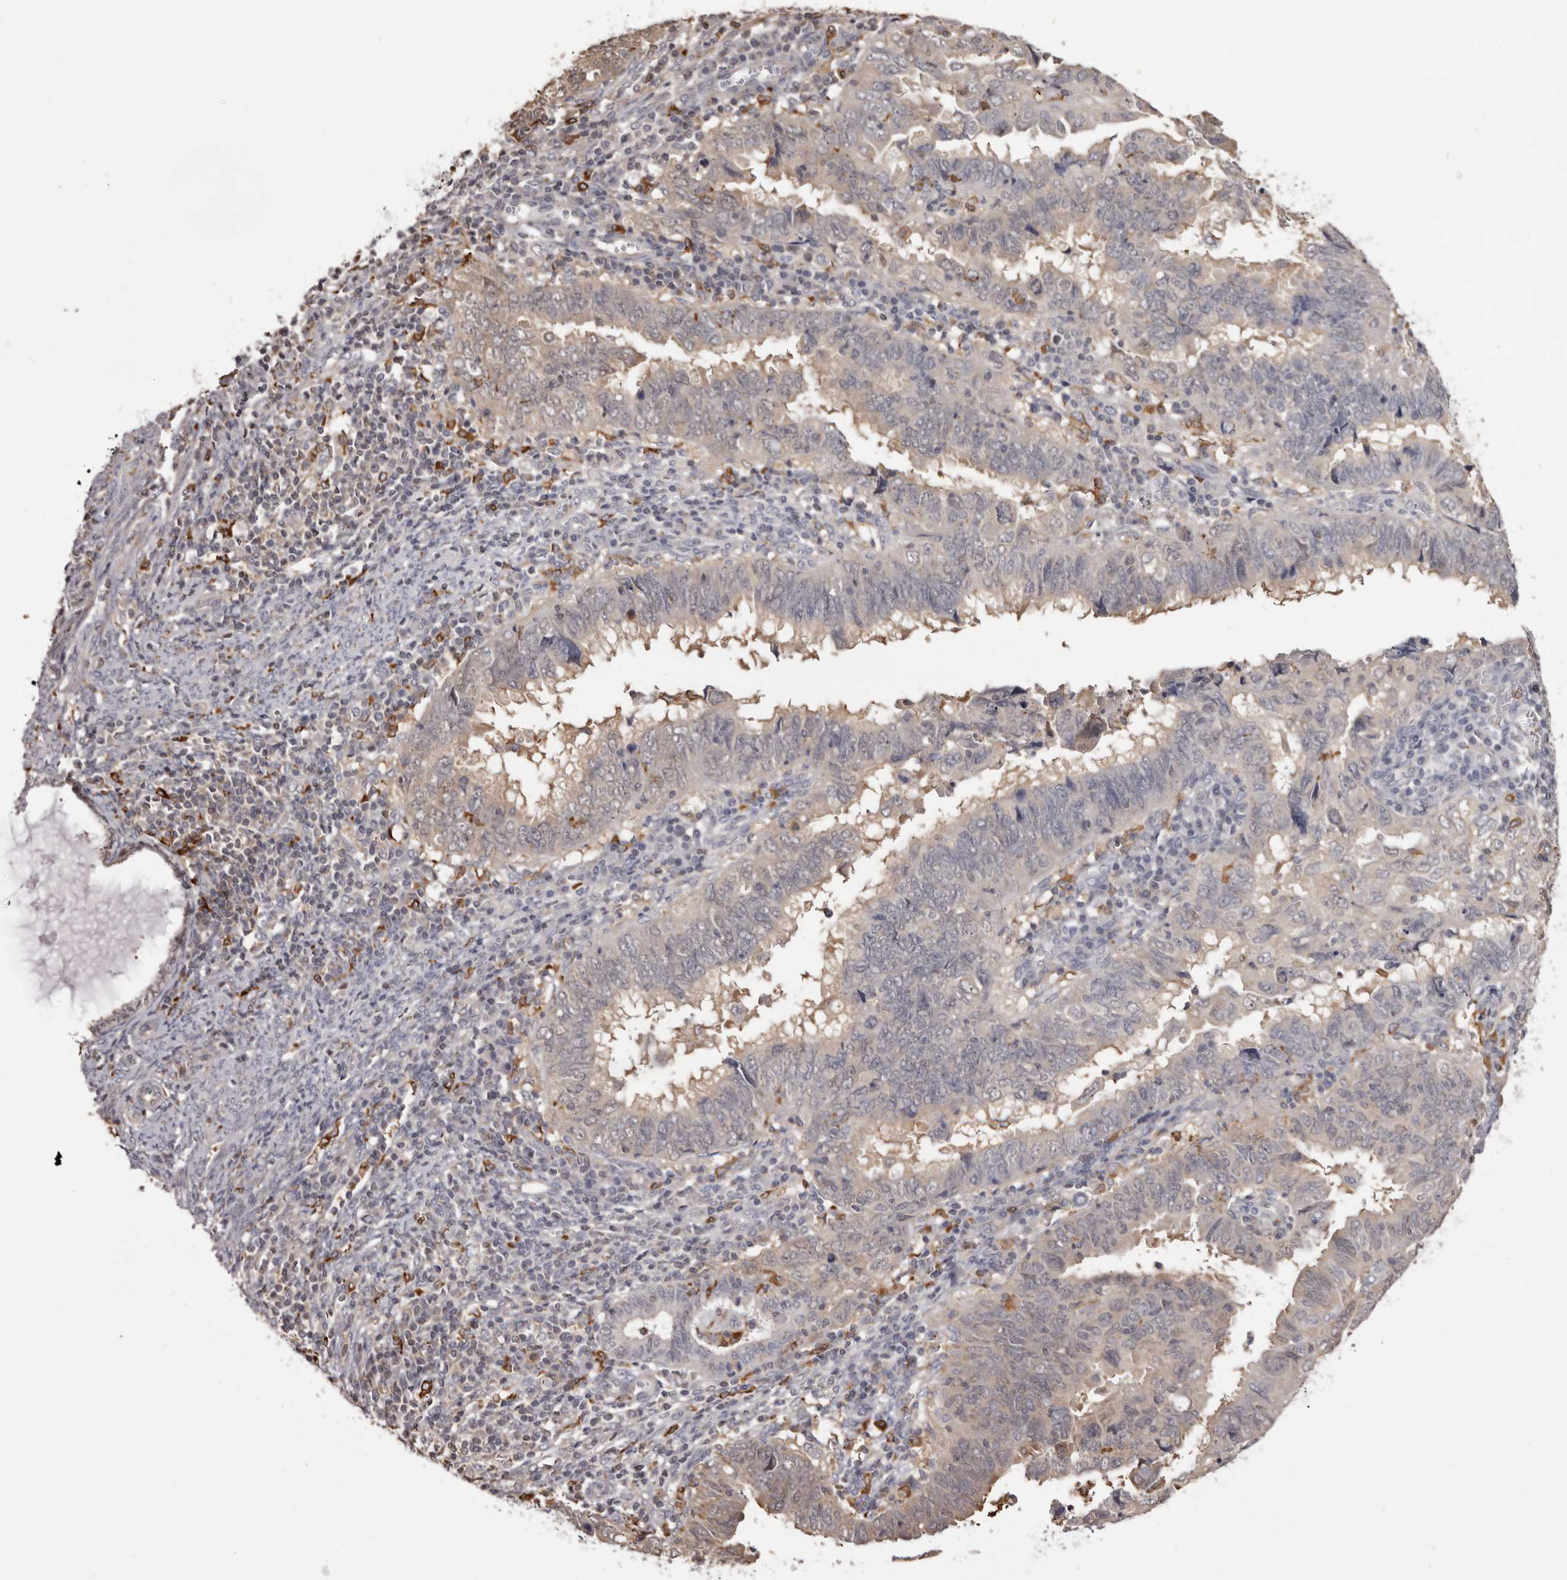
{"staining": {"intensity": "negative", "quantity": "none", "location": "none"}, "tissue": "endometrial cancer", "cell_type": "Tumor cells", "image_type": "cancer", "snomed": [{"axis": "morphology", "description": "Adenocarcinoma, NOS"}, {"axis": "topography", "description": "Uterus"}], "caption": "Tumor cells show no significant protein expression in adenocarcinoma (endometrial).", "gene": "TNNI1", "patient": {"sex": "female", "age": 77}}